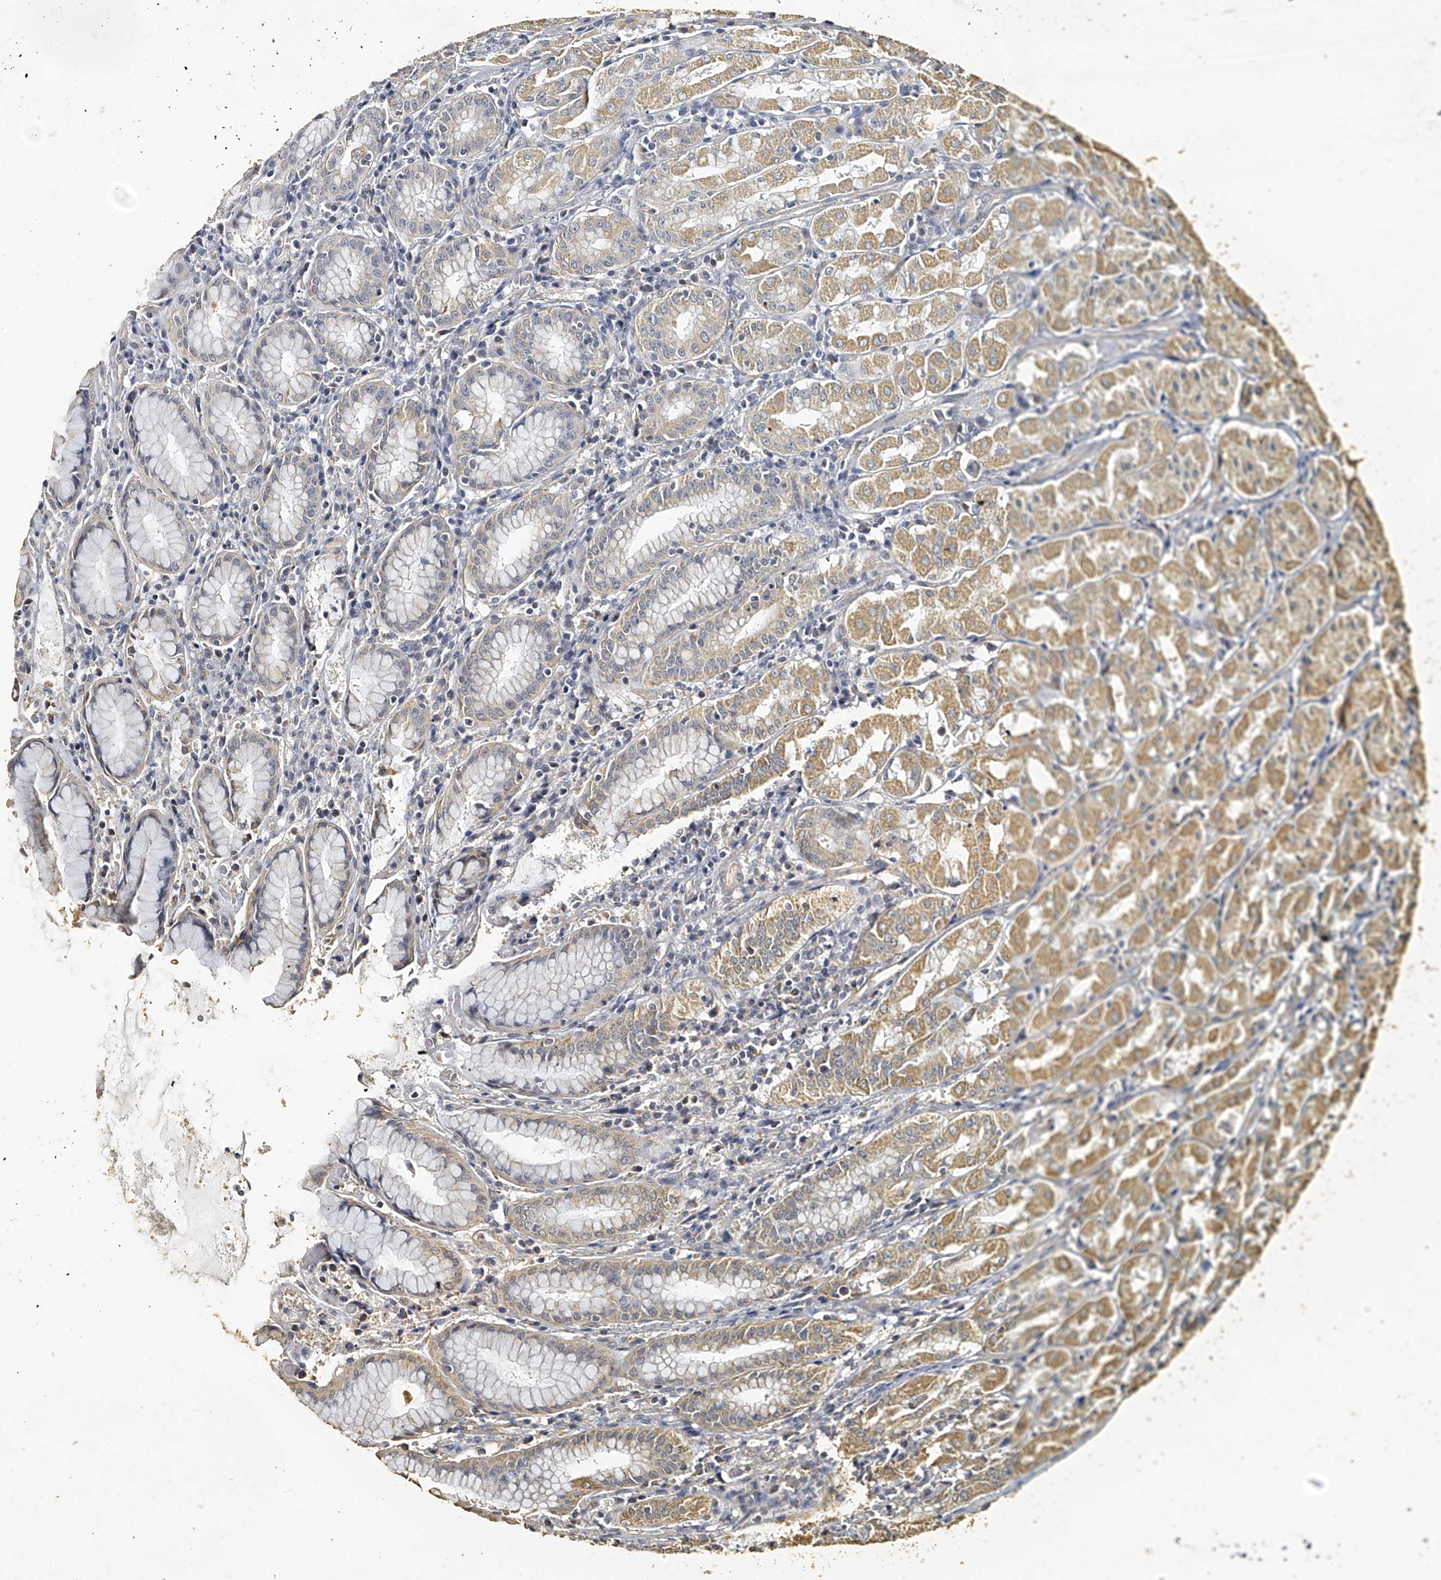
{"staining": {"intensity": "moderate", "quantity": "25%-75%", "location": "cytoplasmic/membranous"}, "tissue": "stomach", "cell_type": "Glandular cells", "image_type": "normal", "snomed": [{"axis": "morphology", "description": "Normal tissue, NOS"}, {"axis": "topography", "description": "Stomach"}, {"axis": "topography", "description": "Stomach, lower"}], "caption": "Immunohistochemical staining of unremarkable stomach reveals medium levels of moderate cytoplasmic/membranous staining in approximately 25%-75% of glandular cells.", "gene": "MRPL28", "patient": {"sex": "female", "age": 56}}